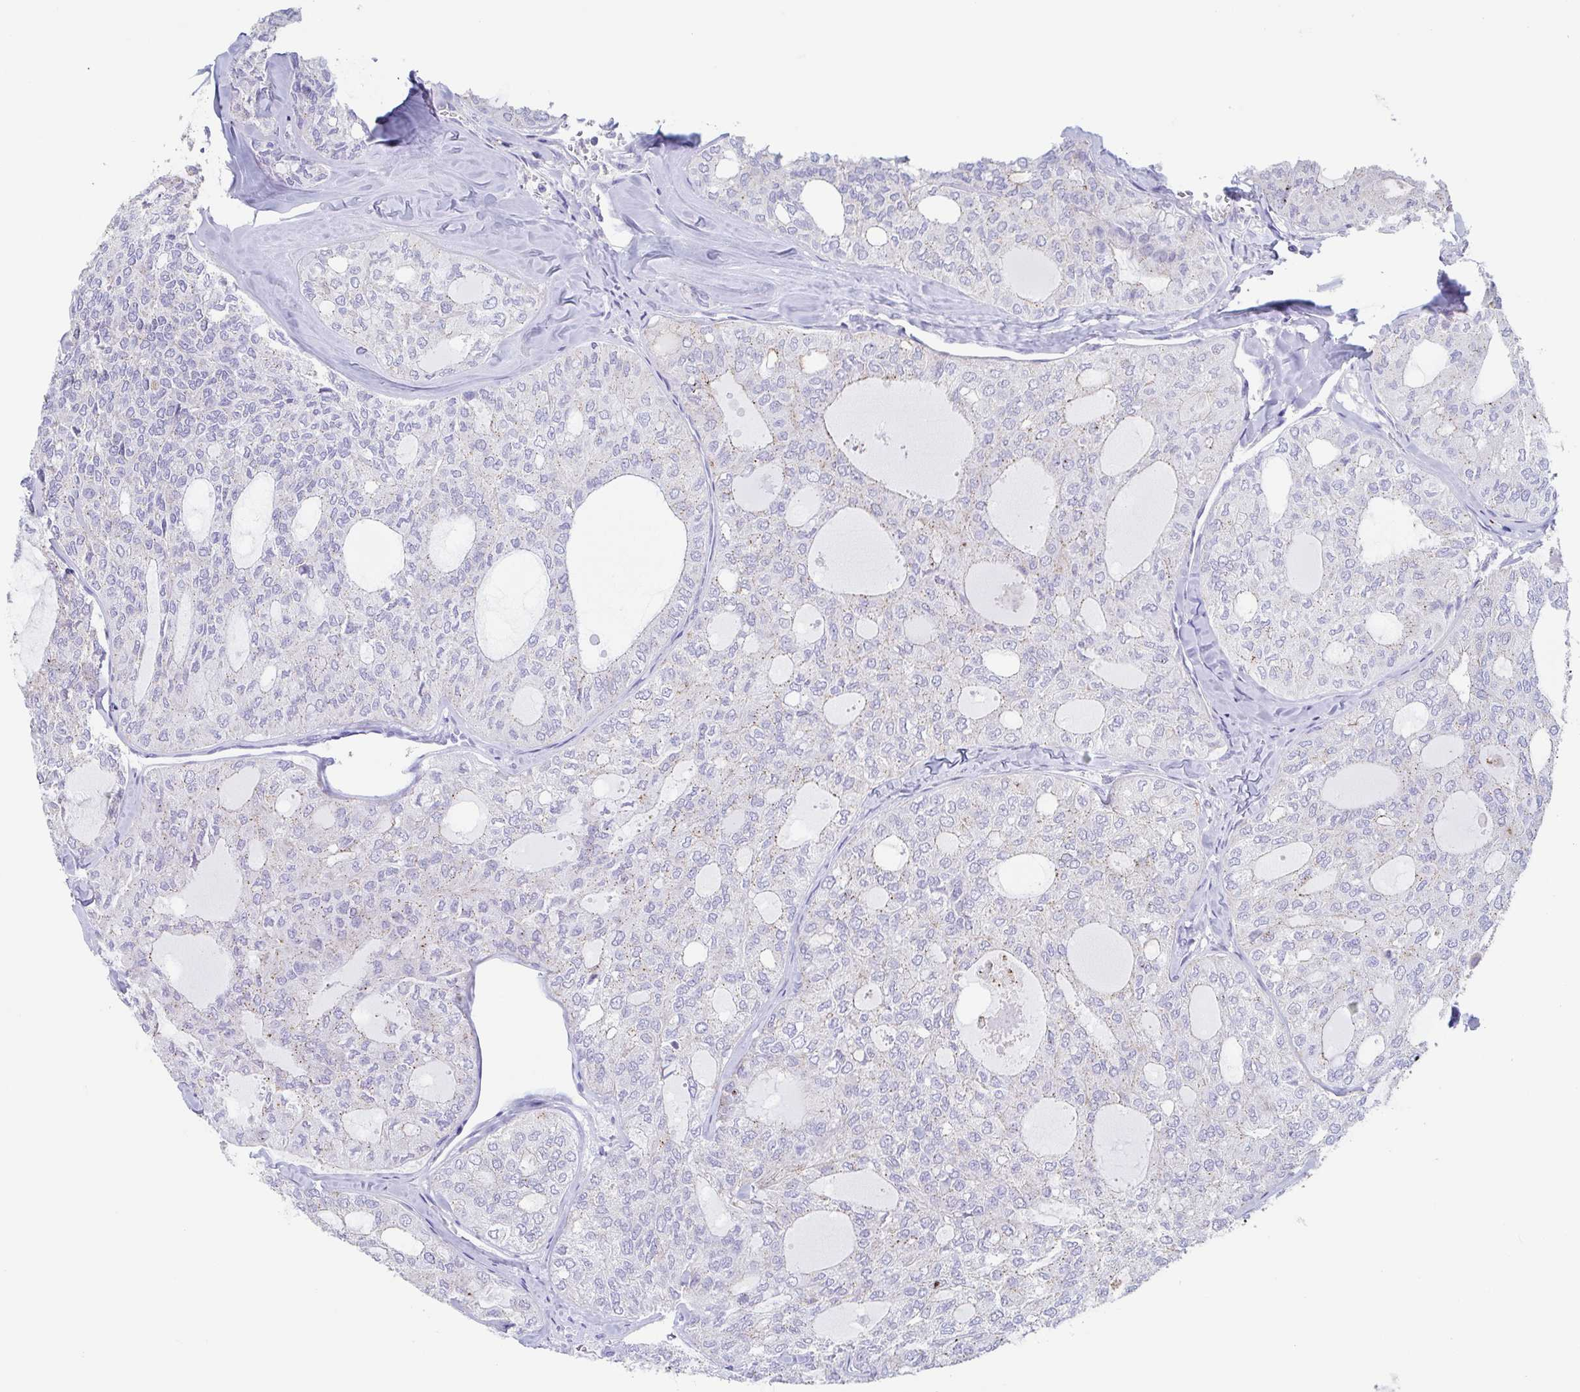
{"staining": {"intensity": "negative", "quantity": "none", "location": "none"}, "tissue": "thyroid cancer", "cell_type": "Tumor cells", "image_type": "cancer", "snomed": [{"axis": "morphology", "description": "Follicular adenoma carcinoma, NOS"}, {"axis": "topography", "description": "Thyroid gland"}], "caption": "A photomicrograph of human thyroid cancer (follicular adenoma carcinoma) is negative for staining in tumor cells. (Immunohistochemistry (ihc), brightfield microscopy, high magnification).", "gene": "CHMP5", "patient": {"sex": "male", "age": 75}}